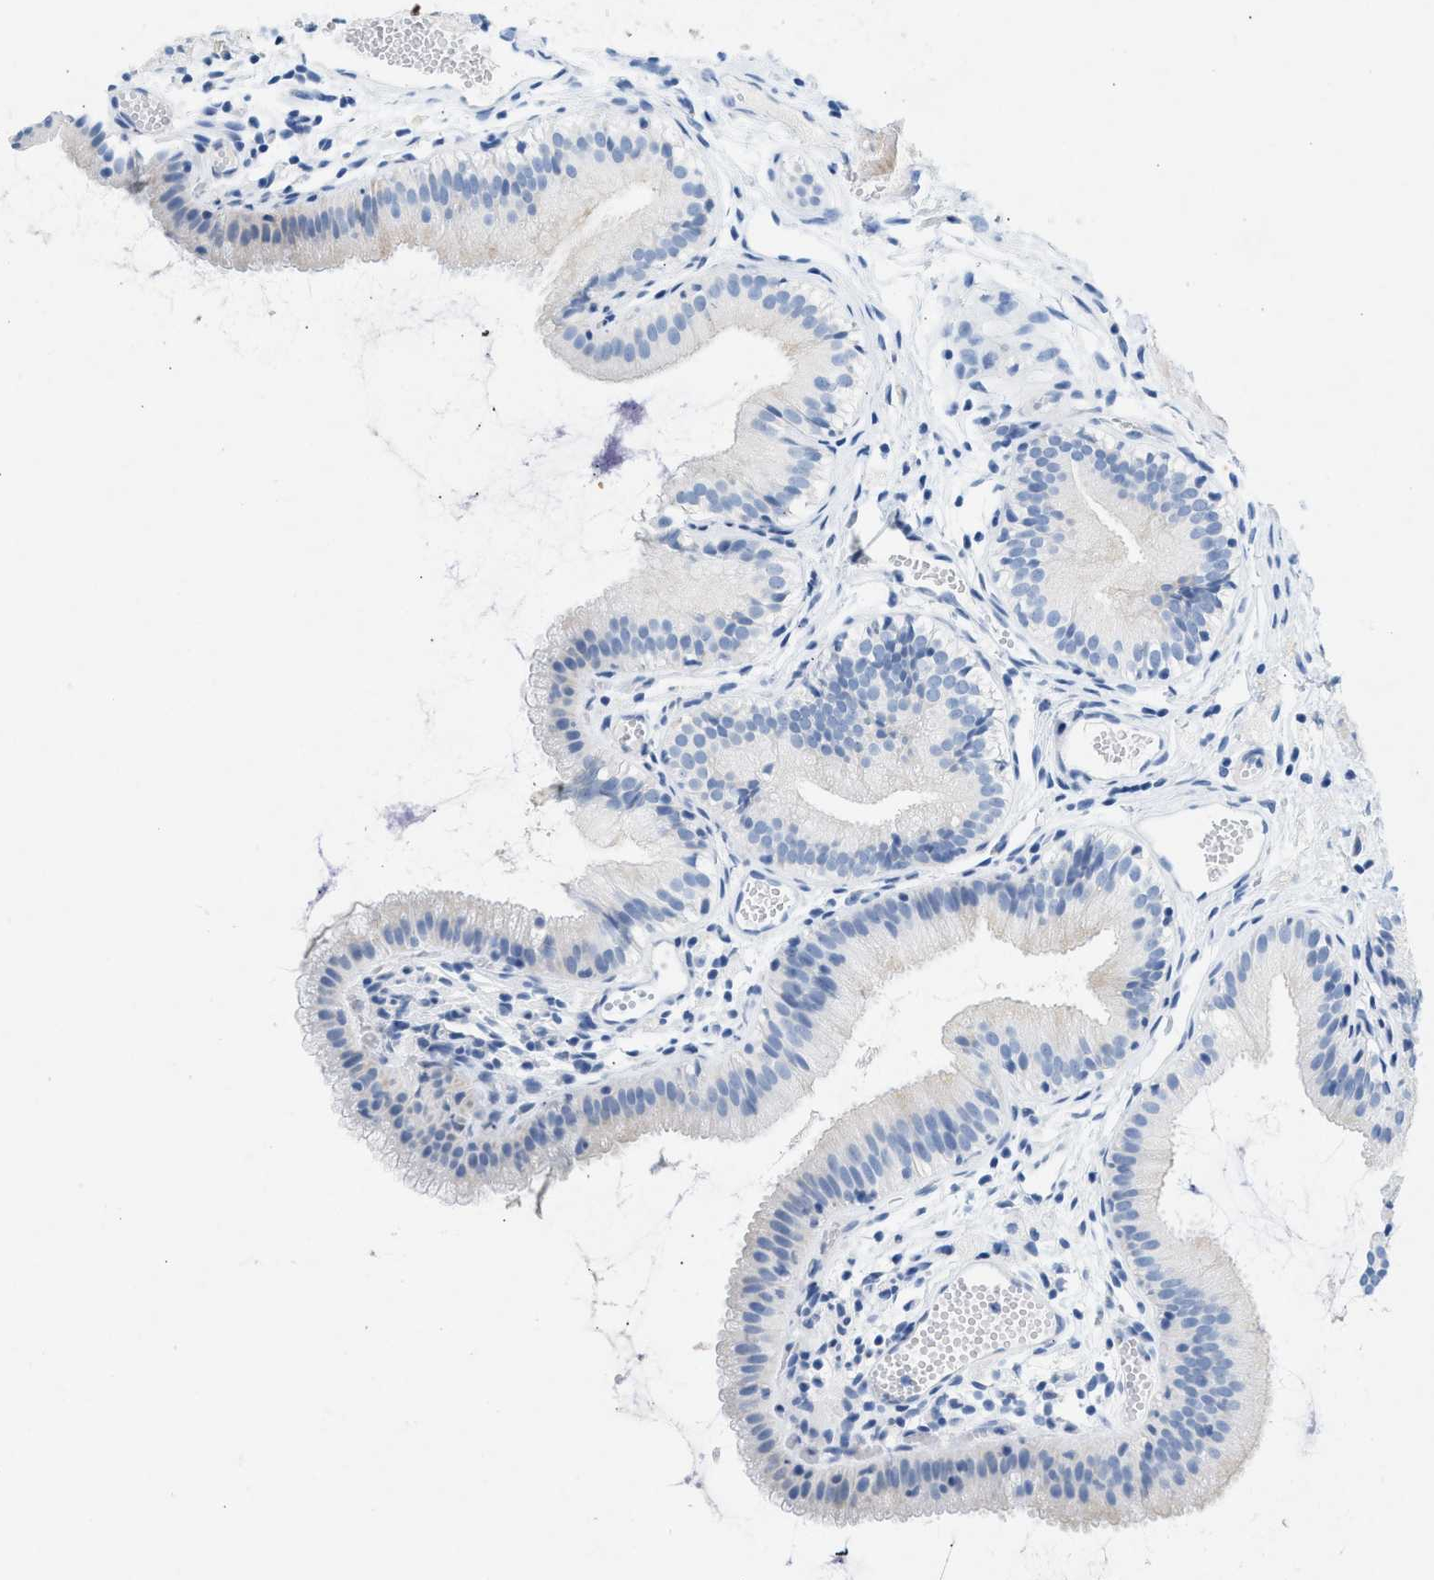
{"staining": {"intensity": "negative", "quantity": "none", "location": "none"}, "tissue": "gallbladder", "cell_type": "Glandular cells", "image_type": "normal", "snomed": [{"axis": "morphology", "description": "Normal tissue, NOS"}, {"axis": "topography", "description": "Gallbladder"}], "caption": "This is an IHC micrograph of normal human gallbladder. There is no positivity in glandular cells.", "gene": "HHATL", "patient": {"sex": "female", "age": 26}}